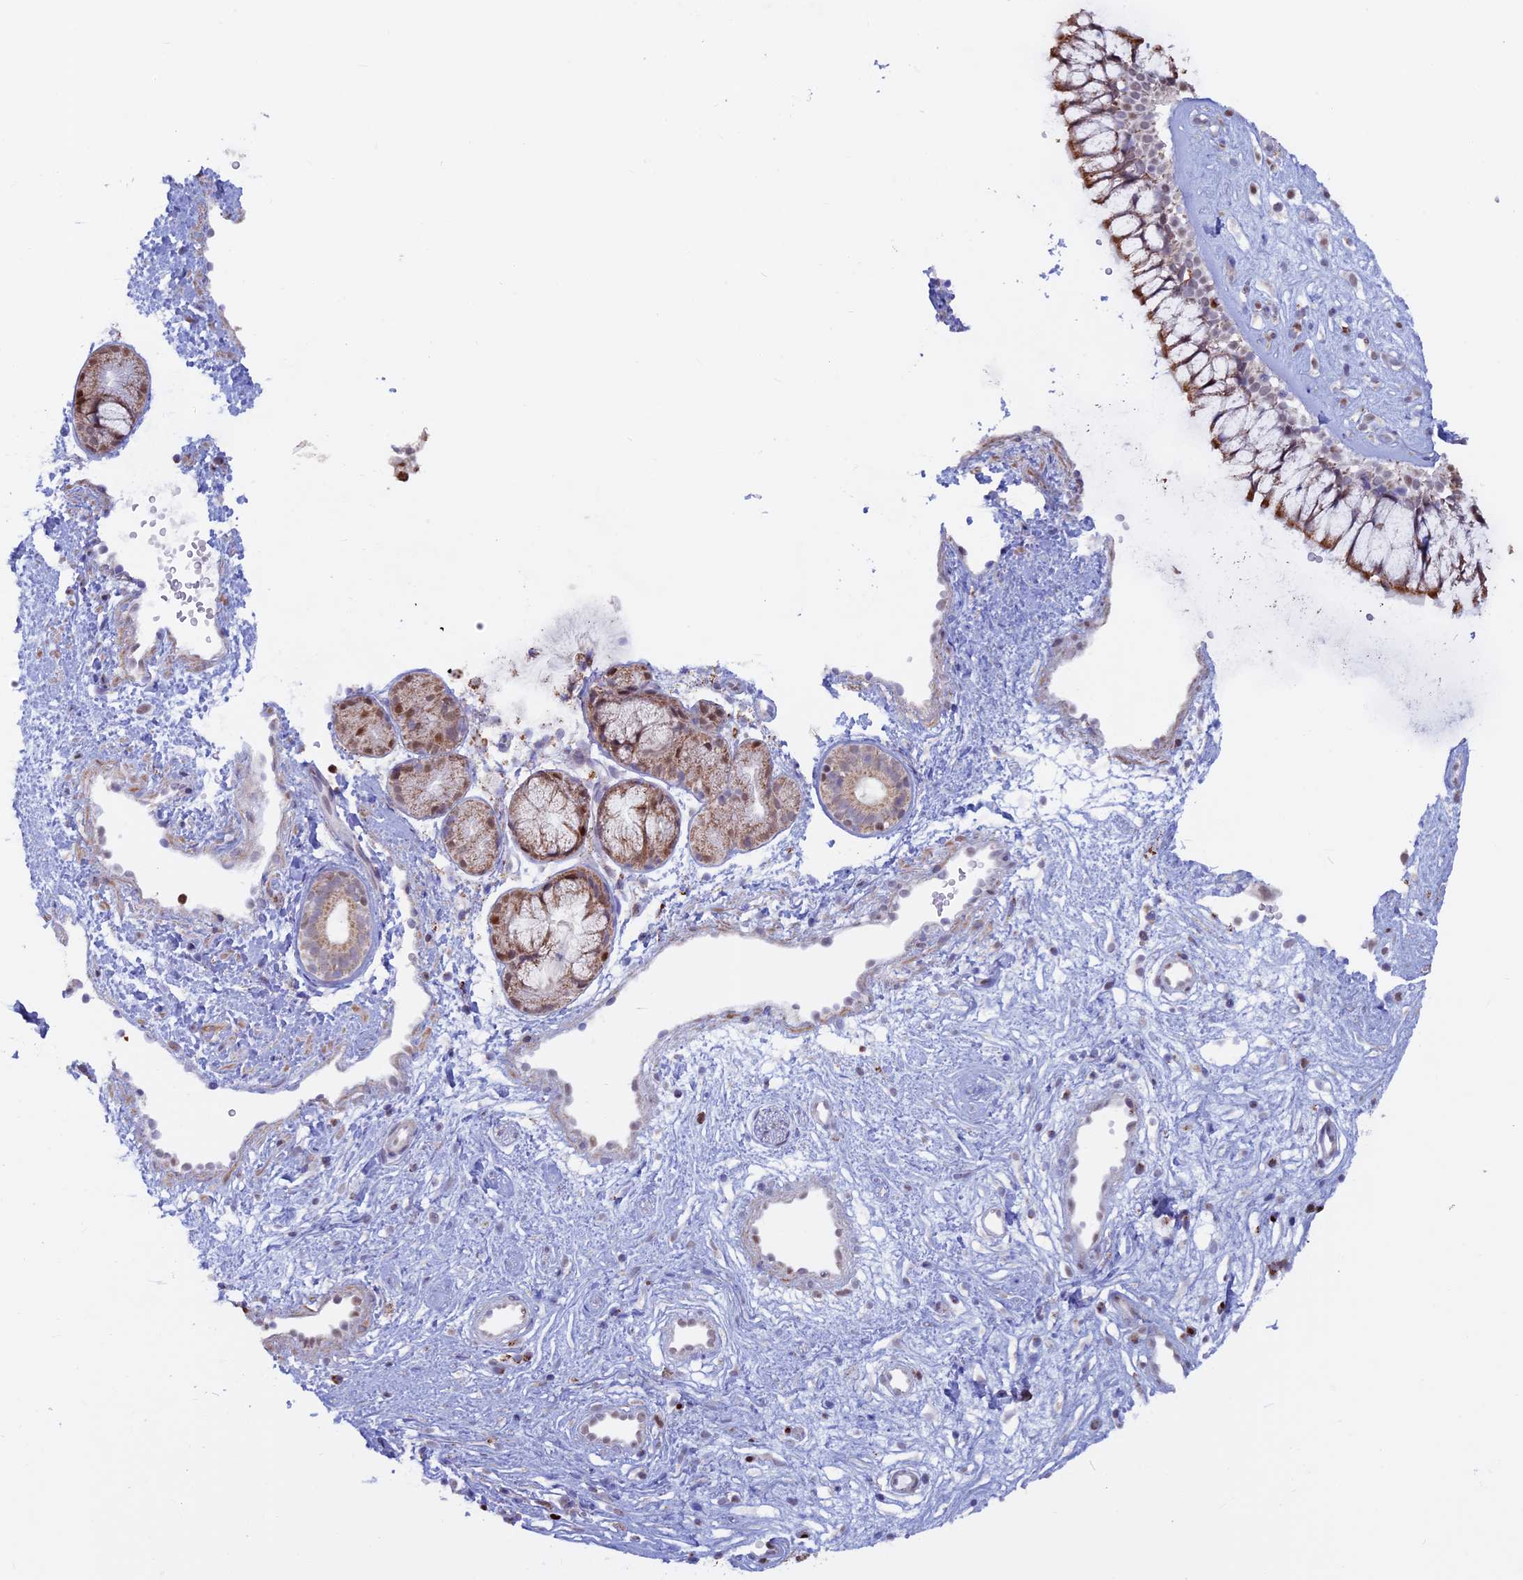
{"staining": {"intensity": "moderate", "quantity": "25%-75%", "location": "cytoplasmic/membranous,nuclear"}, "tissue": "nasopharynx", "cell_type": "Respiratory epithelial cells", "image_type": "normal", "snomed": [{"axis": "morphology", "description": "Normal tissue, NOS"}, {"axis": "topography", "description": "Nasopharynx"}], "caption": "A high-resolution histopathology image shows immunohistochemistry (IHC) staining of benign nasopharynx, which shows moderate cytoplasmic/membranous,nuclear expression in about 25%-75% of respiratory epithelial cells. (Brightfield microscopy of DAB IHC at high magnification).", "gene": "ACSS1", "patient": {"sex": "male", "age": 32}}